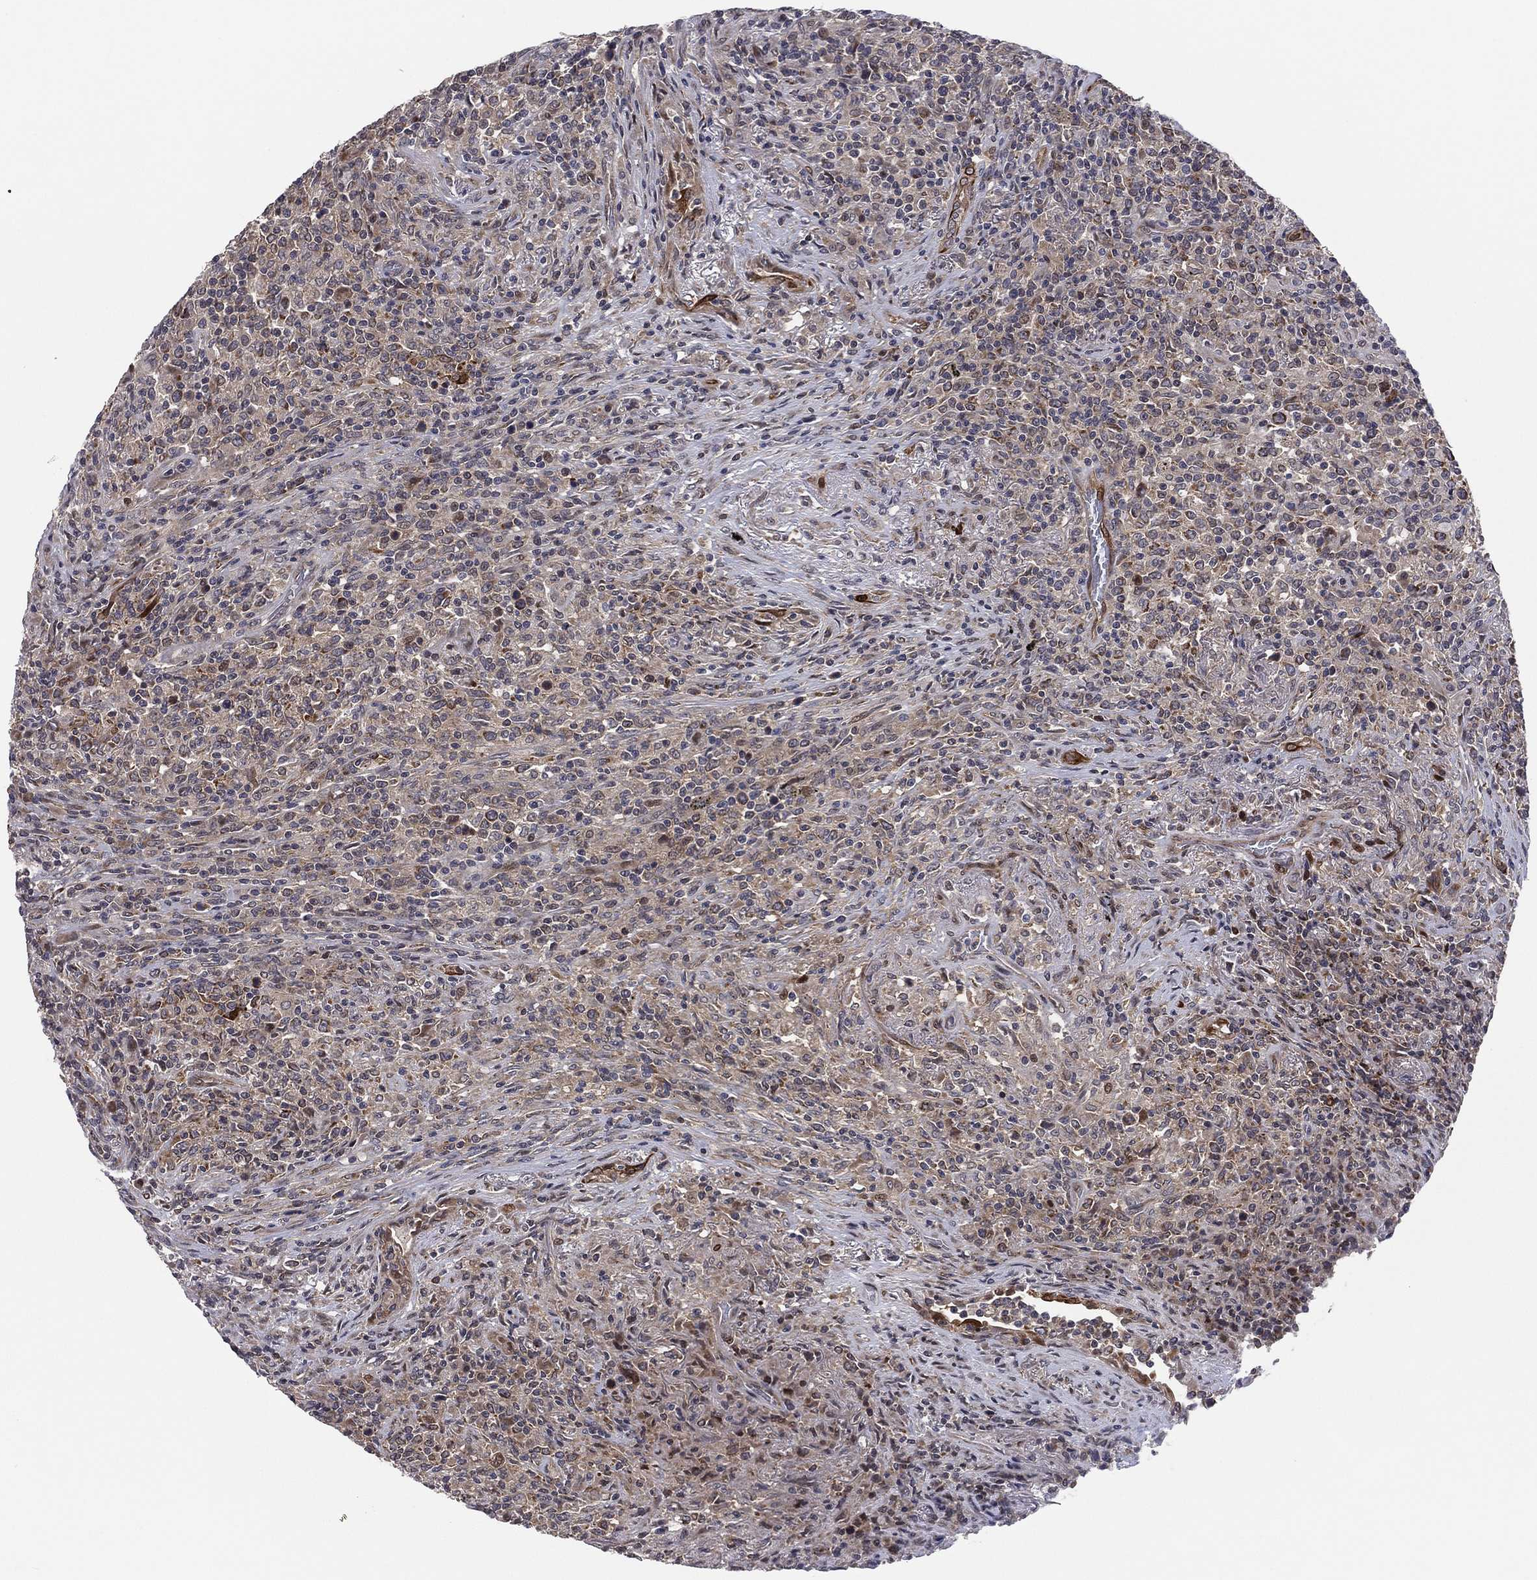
{"staining": {"intensity": "weak", "quantity": "<25%", "location": "cytoplasmic/membranous"}, "tissue": "lymphoma", "cell_type": "Tumor cells", "image_type": "cancer", "snomed": [{"axis": "morphology", "description": "Malignant lymphoma, non-Hodgkin's type, High grade"}, {"axis": "topography", "description": "Lung"}], "caption": "Tumor cells show no significant positivity in lymphoma. The staining was performed using DAB (3,3'-diaminobenzidine) to visualize the protein expression in brown, while the nuclei were stained in blue with hematoxylin (Magnification: 20x).", "gene": "SNCG", "patient": {"sex": "male", "age": 79}}